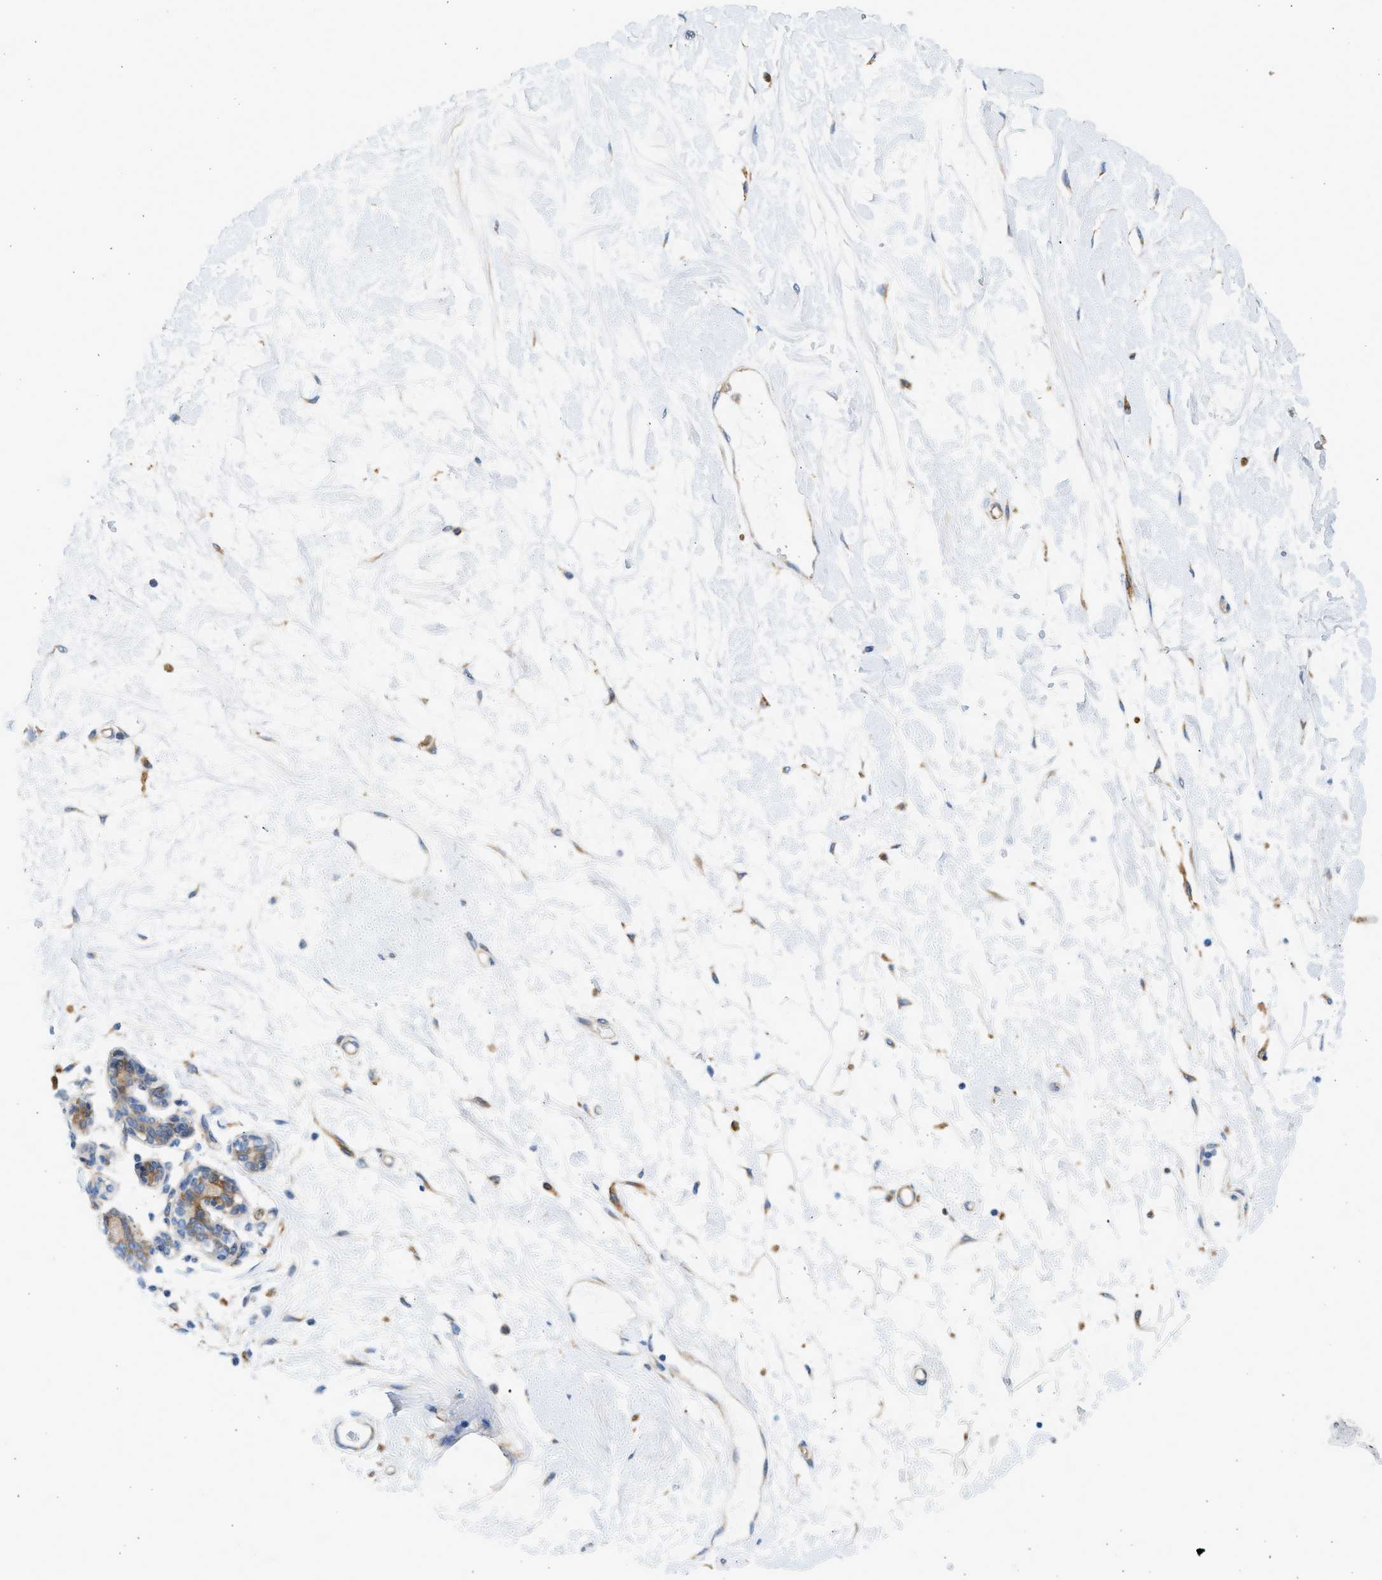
{"staining": {"intensity": "negative", "quantity": "none", "location": "none"}, "tissue": "breast", "cell_type": "Adipocytes", "image_type": "normal", "snomed": [{"axis": "morphology", "description": "Normal tissue, NOS"}, {"axis": "morphology", "description": "Lobular carcinoma"}, {"axis": "topography", "description": "Breast"}], "caption": "Immunohistochemistry (IHC) of normal human breast displays no positivity in adipocytes.", "gene": "CNTN6", "patient": {"sex": "female", "age": 59}}